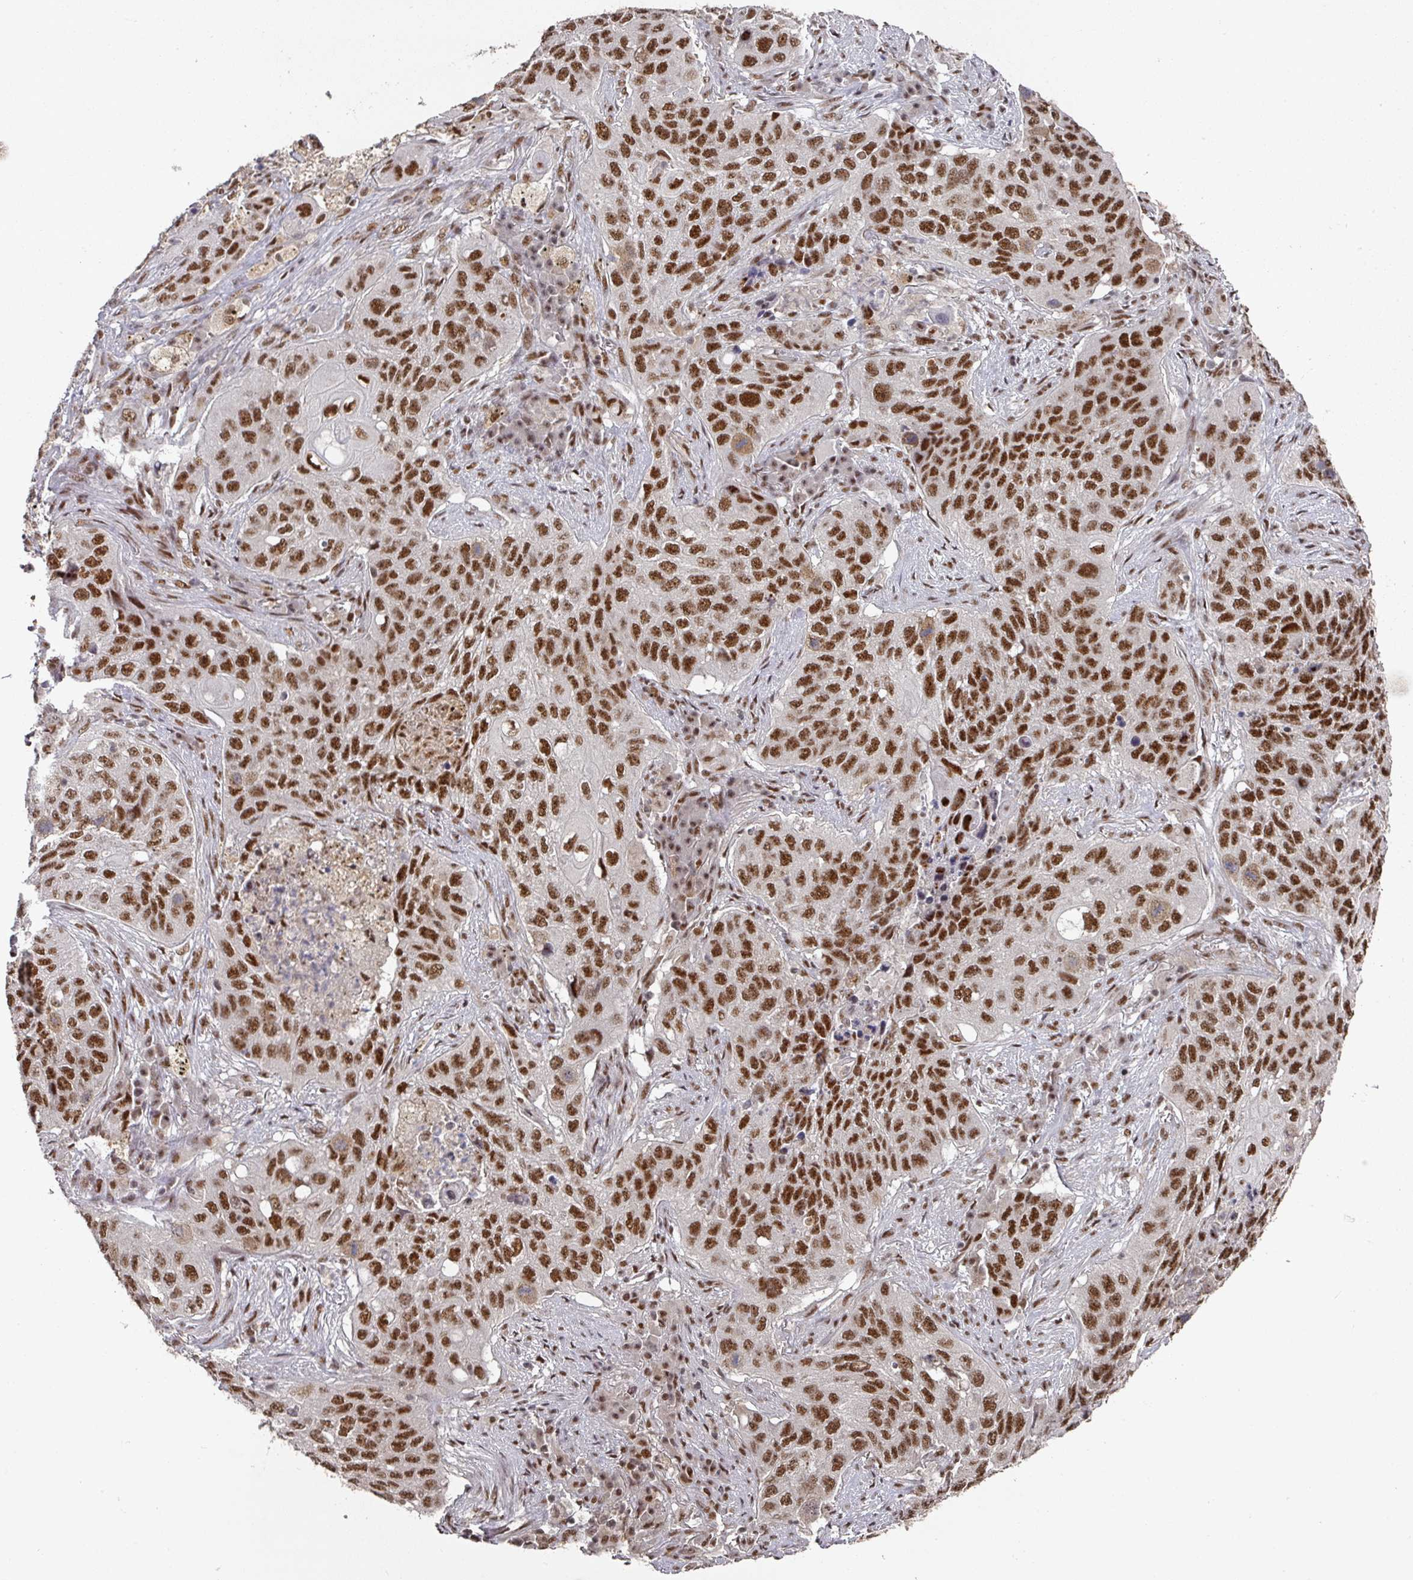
{"staining": {"intensity": "strong", "quantity": ">75%", "location": "nuclear"}, "tissue": "lung cancer", "cell_type": "Tumor cells", "image_type": "cancer", "snomed": [{"axis": "morphology", "description": "Squamous cell carcinoma, NOS"}, {"axis": "topography", "description": "Lung"}], "caption": "Tumor cells reveal high levels of strong nuclear positivity in about >75% of cells in human lung cancer.", "gene": "MEPCE", "patient": {"sex": "female", "age": 63}}